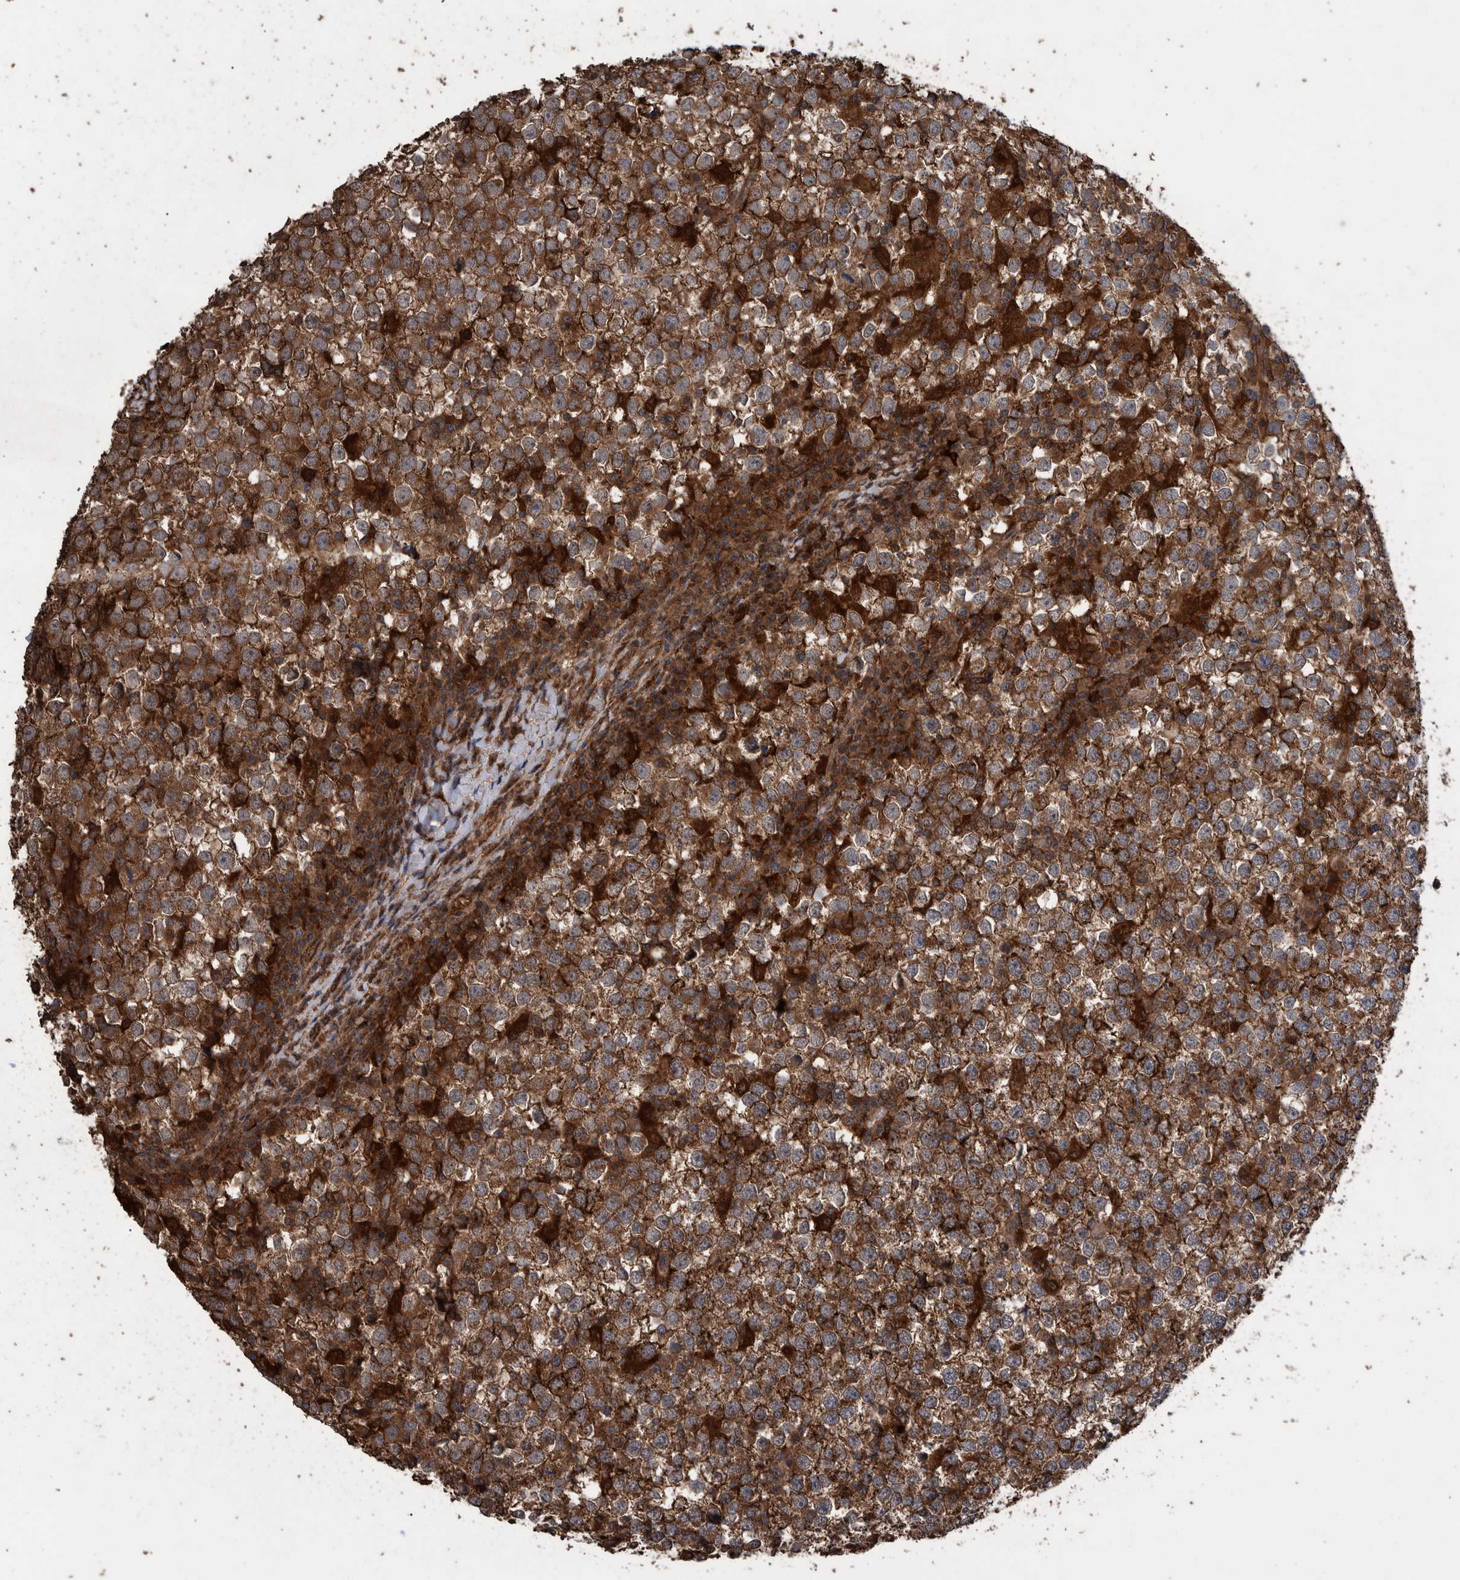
{"staining": {"intensity": "strong", "quantity": ">75%", "location": "cytoplasmic/membranous"}, "tissue": "testis cancer", "cell_type": "Tumor cells", "image_type": "cancer", "snomed": [{"axis": "morphology", "description": "Seminoma, NOS"}, {"axis": "topography", "description": "Testis"}], "caption": "An immunohistochemistry (IHC) photomicrograph of neoplastic tissue is shown. Protein staining in brown labels strong cytoplasmic/membranous positivity in seminoma (testis) within tumor cells.", "gene": "TRIM16", "patient": {"sex": "male", "age": 65}}